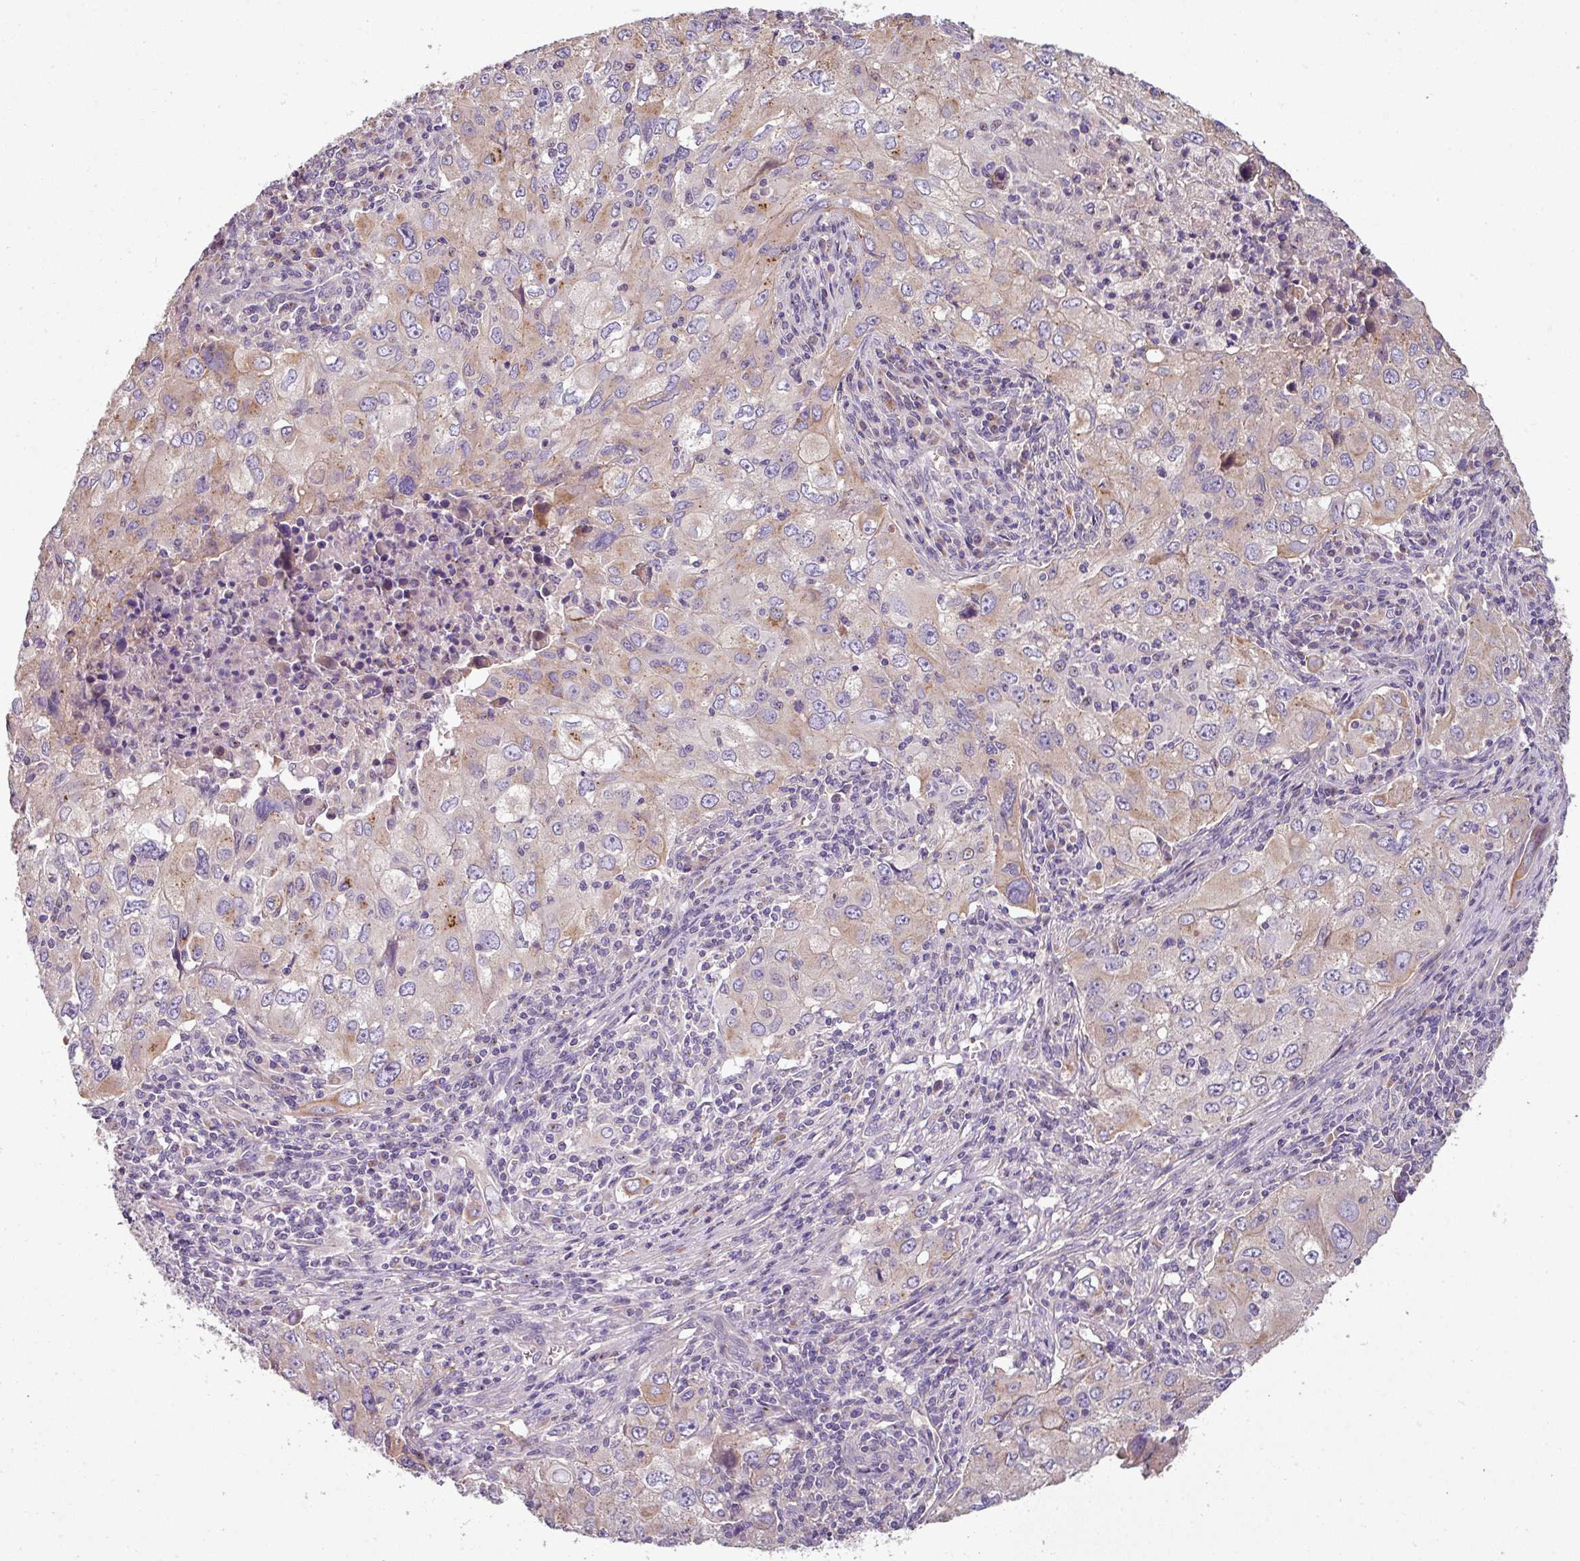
{"staining": {"intensity": "moderate", "quantity": "25%-75%", "location": "cytoplasmic/membranous"}, "tissue": "lung cancer", "cell_type": "Tumor cells", "image_type": "cancer", "snomed": [{"axis": "morphology", "description": "Adenocarcinoma, NOS"}, {"axis": "morphology", "description": "Adenocarcinoma, metastatic, NOS"}, {"axis": "topography", "description": "Lymph node"}, {"axis": "topography", "description": "Lung"}], "caption": "This histopathology image exhibits lung cancer stained with IHC to label a protein in brown. The cytoplasmic/membranous of tumor cells show moderate positivity for the protein. Nuclei are counter-stained blue.", "gene": "LRRC9", "patient": {"sex": "female", "age": 42}}